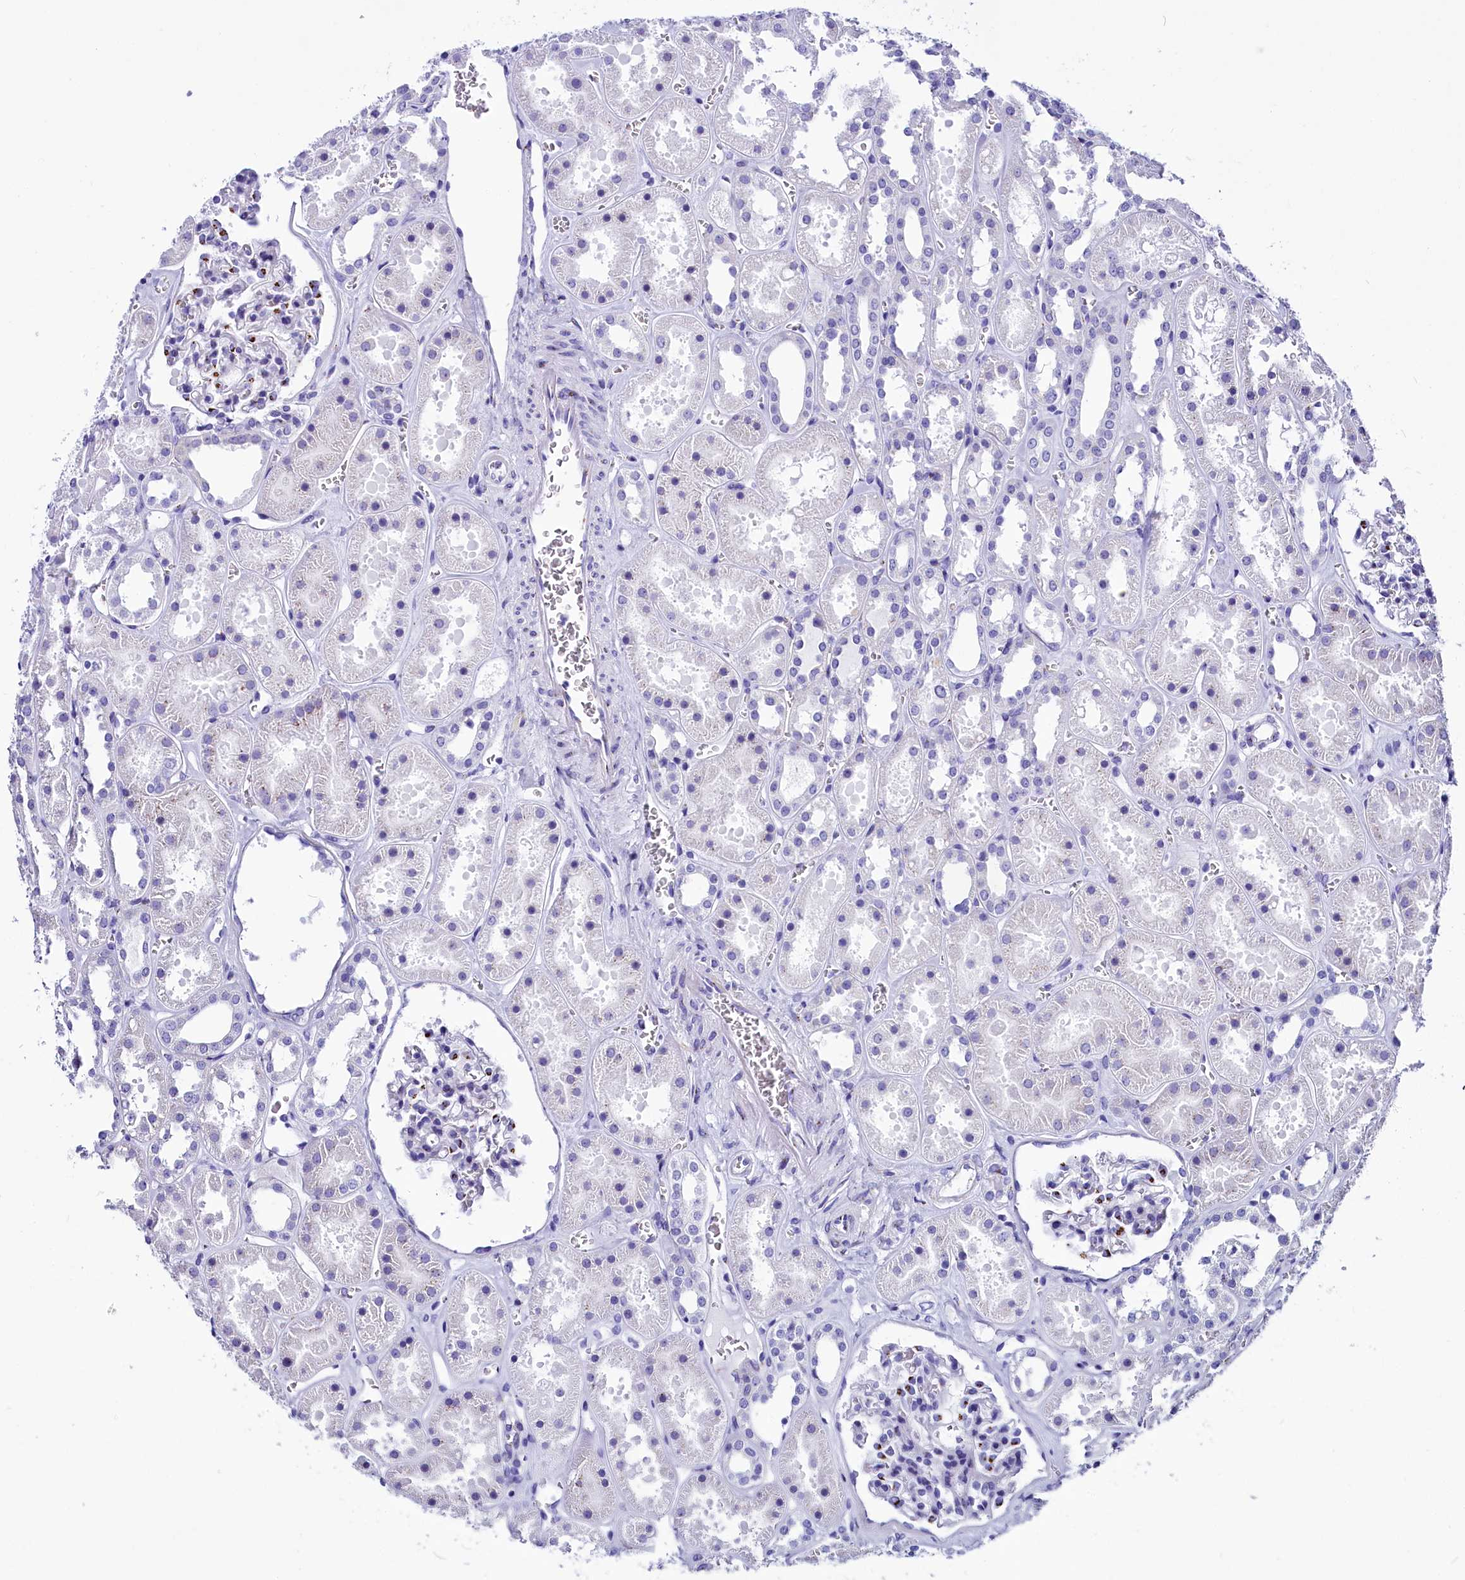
{"staining": {"intensity": "moderate", "quantity": "<25%", "location": "cytoplasmic/membranous"}, "tissue": "kidney", "cell_type": "Cells in glomeruli", "image_type": "normal", "snomed": [{"axis": "morphology", "description": "Normal tissue, NOS"}, {"axis": "topography", "description": "Kidney"}], "caption": "The image exhibits immunohistochemical staining of unremarkable kidney. There is moderate cytoplasmic/membranous positivity is appreciated in approximately <25% of cells in glomeruli. (DAB (3,3'-diaminobenzidine) IHC with brightfield microscopy, high magnification).", "gene": "AP3B2", "patient": {"sex": "female", "age": 41}}